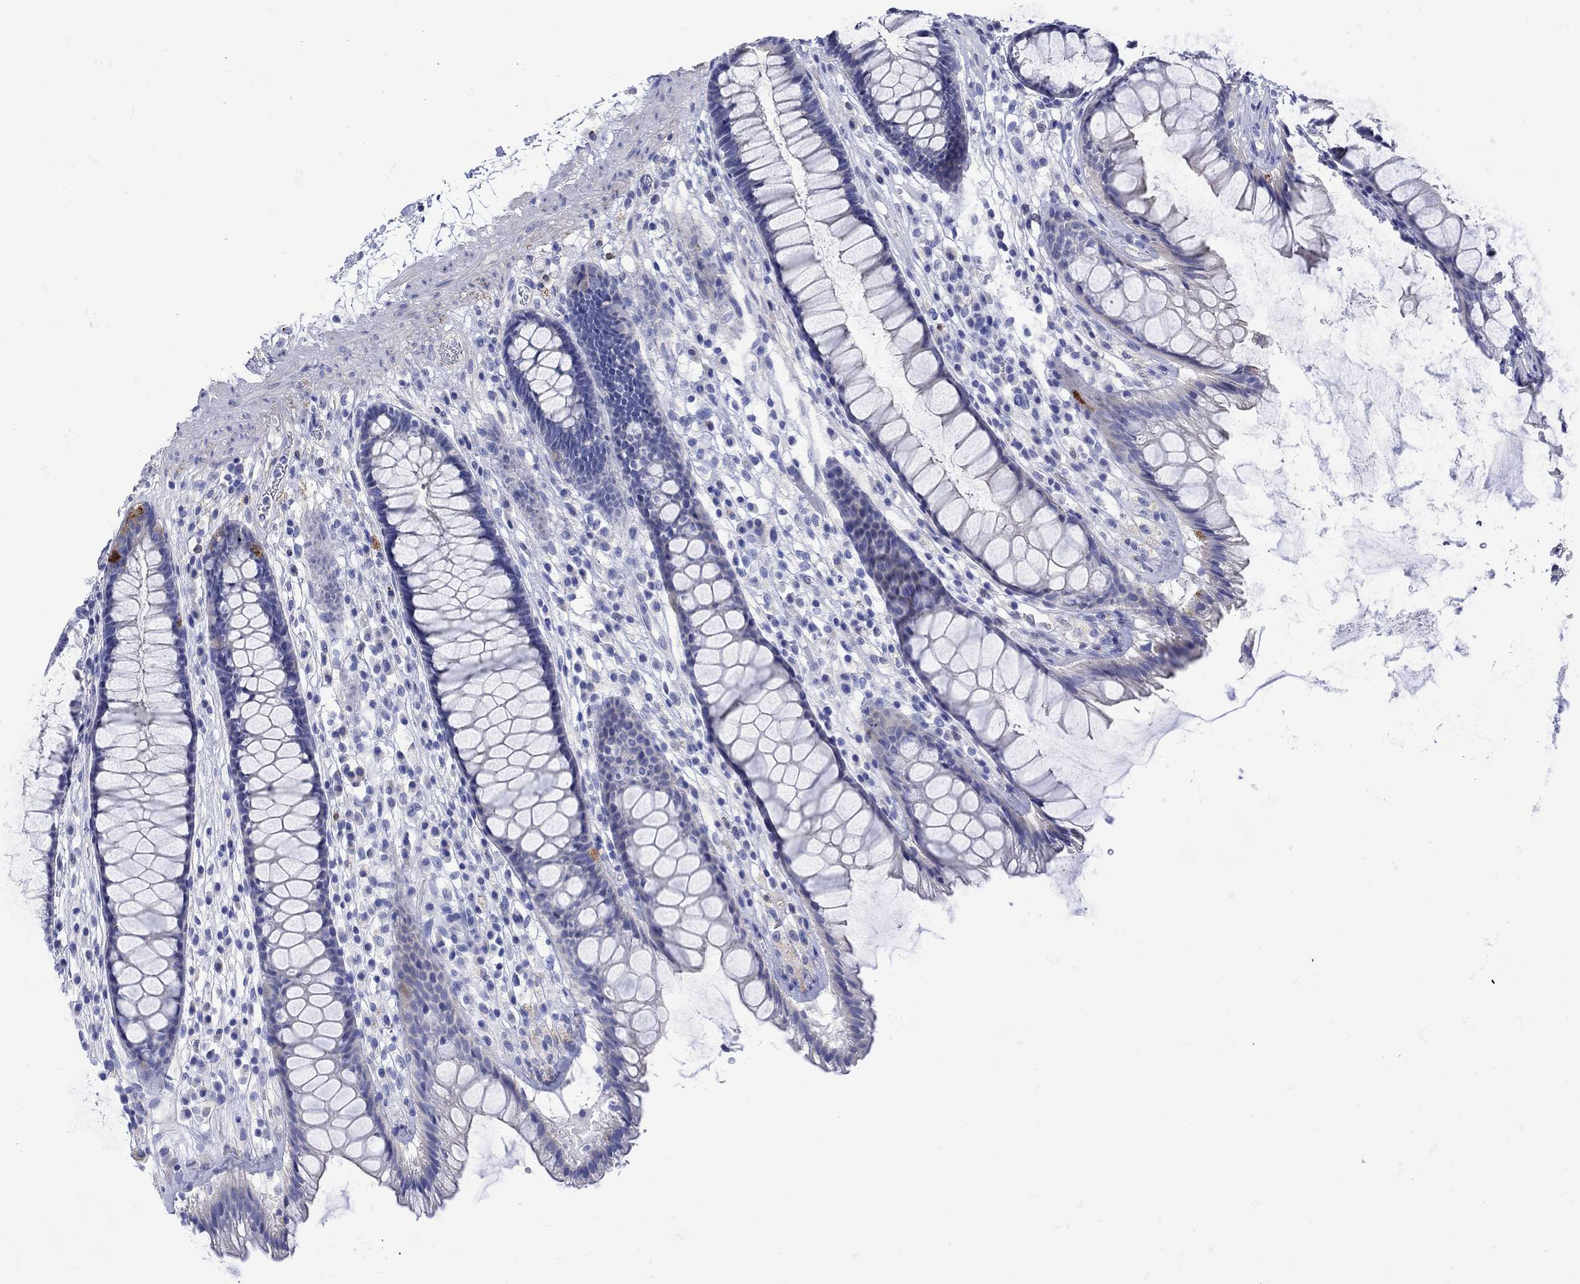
{"staining": {"intensity": "moderate", "quantity": "<25%", "location": "cytoplasmic/membranous"}, "tissue": "rectum", "cell_type": "Glandular cells", "image_type": "normal", "snomed": [{"axis": "morphology", "description": "Normal tissue, NOS"}, {"axis": "topography", "description": "Rectum"}], "caption": "This photomicrograph reveals IHC staining of normal rectum, with low moderate cytoplasmic/membranous staining in about <25% of glandular cells.", "gene": "ANKMY1", "patient": {"sex": "male", "age": 72}}